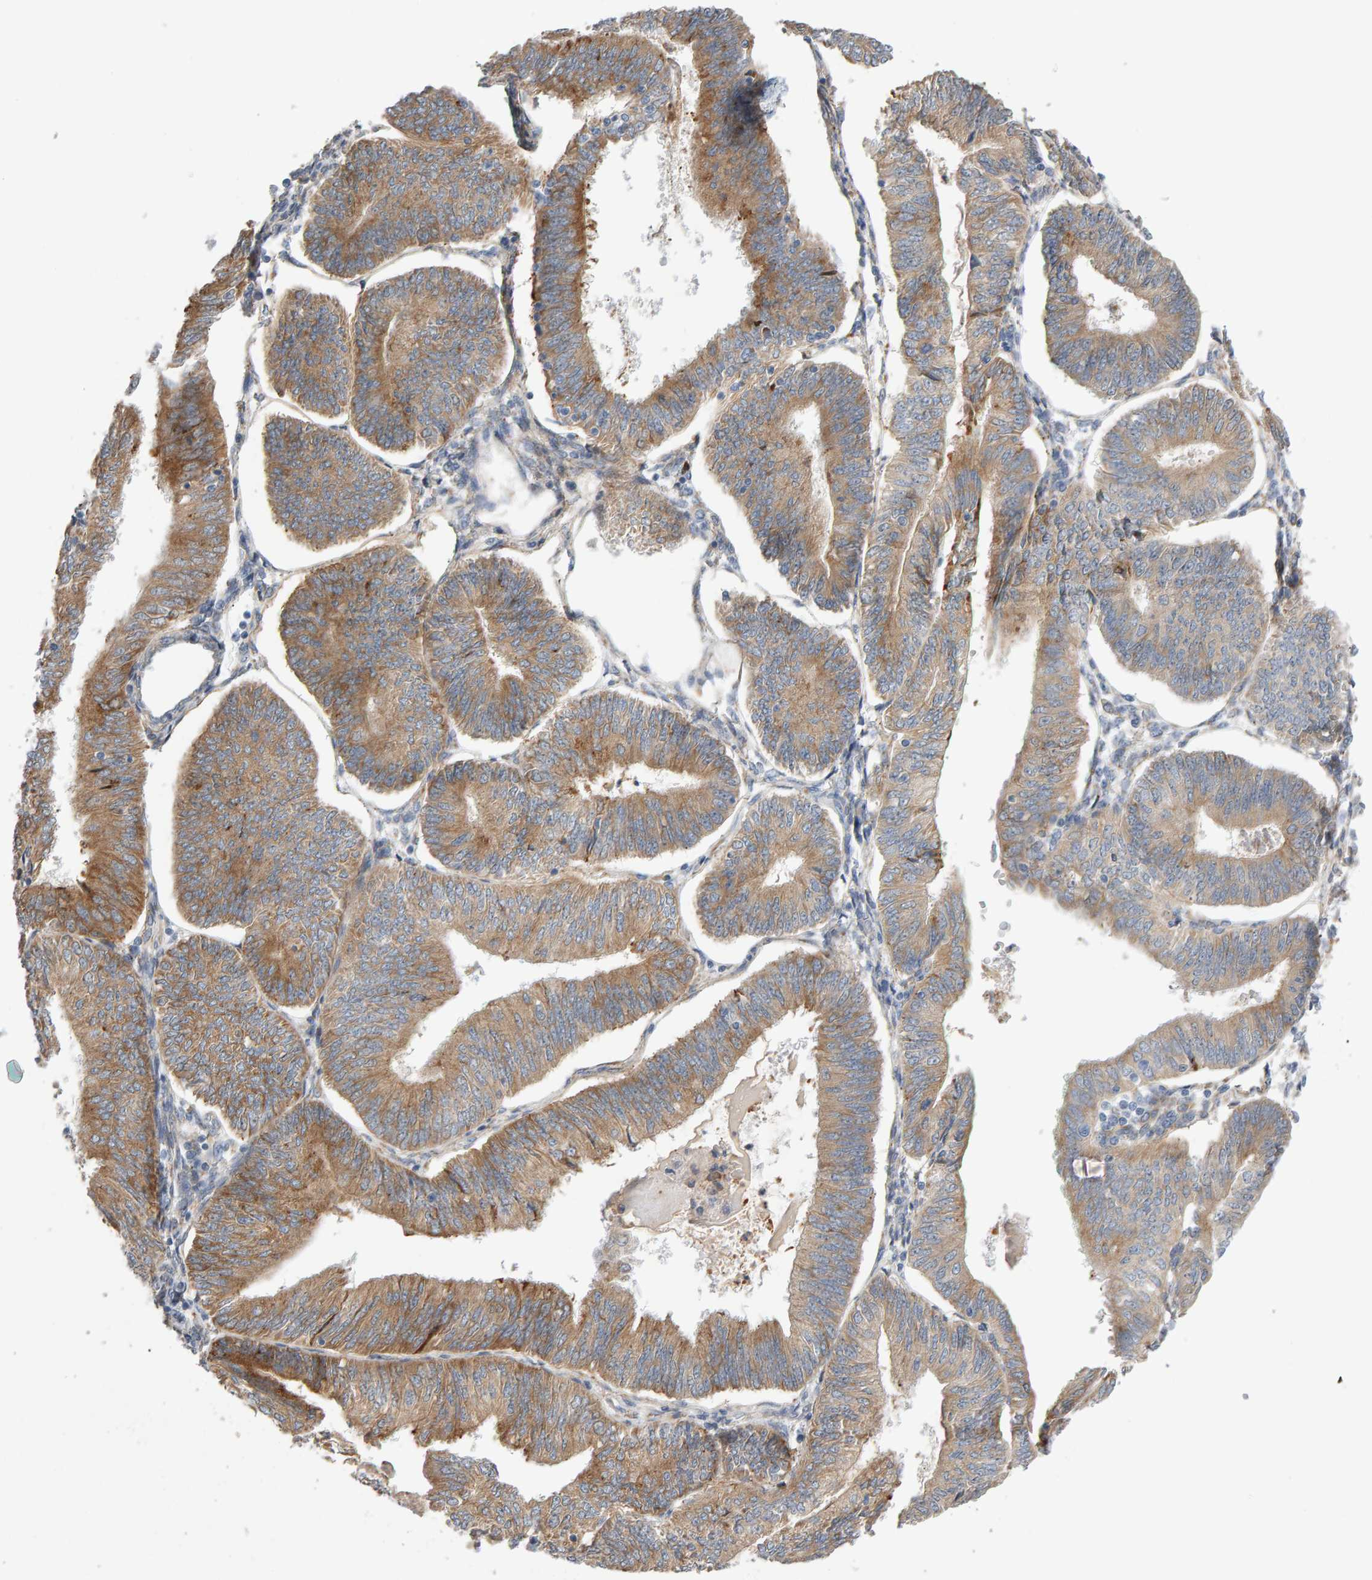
{"staining": {"intensity": "moderate", "quantity": ">75%", "location": "cytoplasmic/membranous"}, "tissue": "endometrial cancer", "cell_type": "Tumor cells", "image_type": "cancer", "snomed": [{"axis": "morphology", "description": "Adenocarcinoma, NOS"}, {"axis": "topography", "description": "Endometrium"}], "caption": "A histopathology image showing moderate cytoplasmic/membranous positivity in approximately >75% of tumor cells in adenocarcinoma (endometrial), as visualized by brown immunohistochemical staining.", "gene": "ENGASE", "patient": {"sex": "female", "age": 58}}